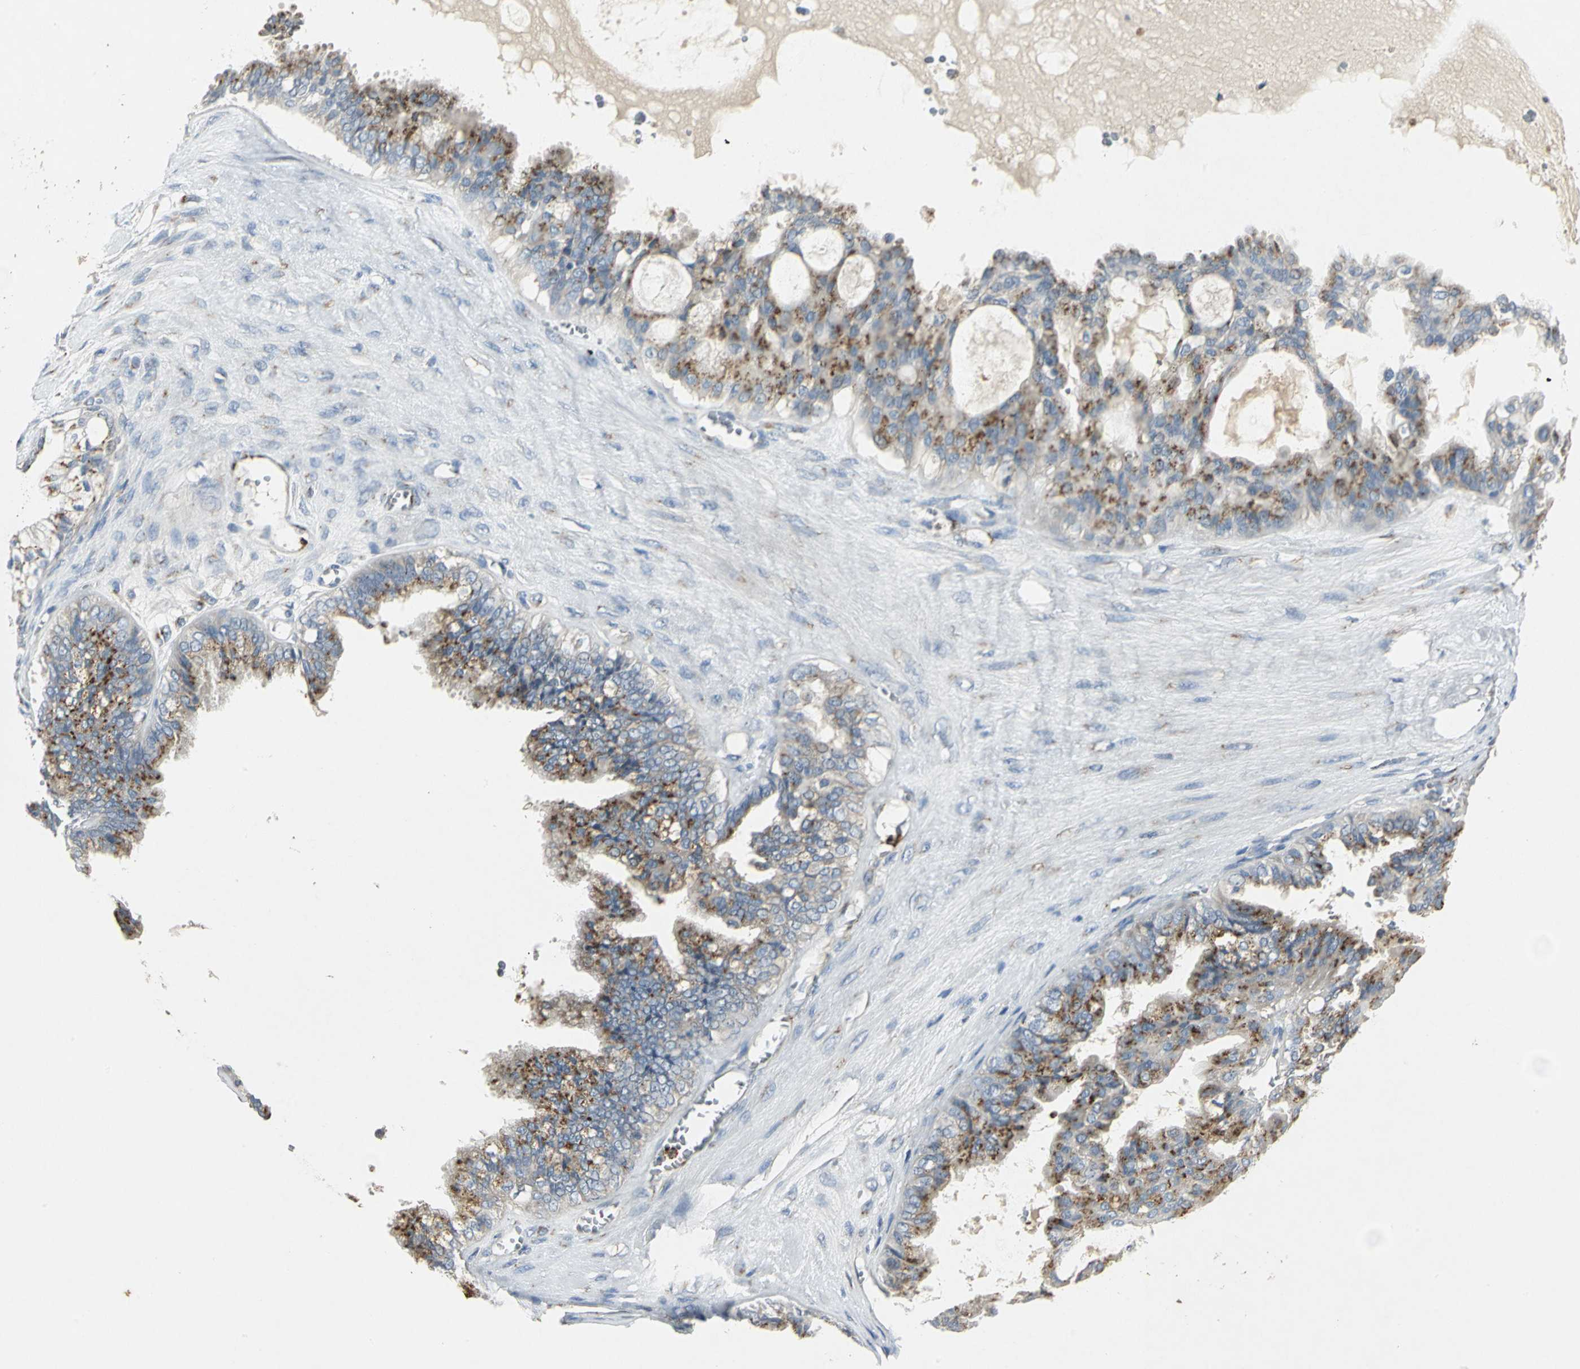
{"staining": {"intensity": "strong", "quantity": "25%-75%", "location": "cytoplasmic/membranous"}, "tissue": "ovarian cancer", "cell_type": "Tumor cells", "image_type": "cancer", "snomed": [{"axis": "morphology", "description": "Carcinoma, NOS"}, {"axis": "morphology", "description": "Carcinoma, endometroid"}, {"axis": "topography", "description": "Ovary"}], "caption": "Tumor cells display strong cytoplasmic/membranous expression in approximately 25%-75% of cells in ovarian cancer (carcinoma).", "gene": "TM9SF2", "patient": {"sex": "female", "age": 50}}